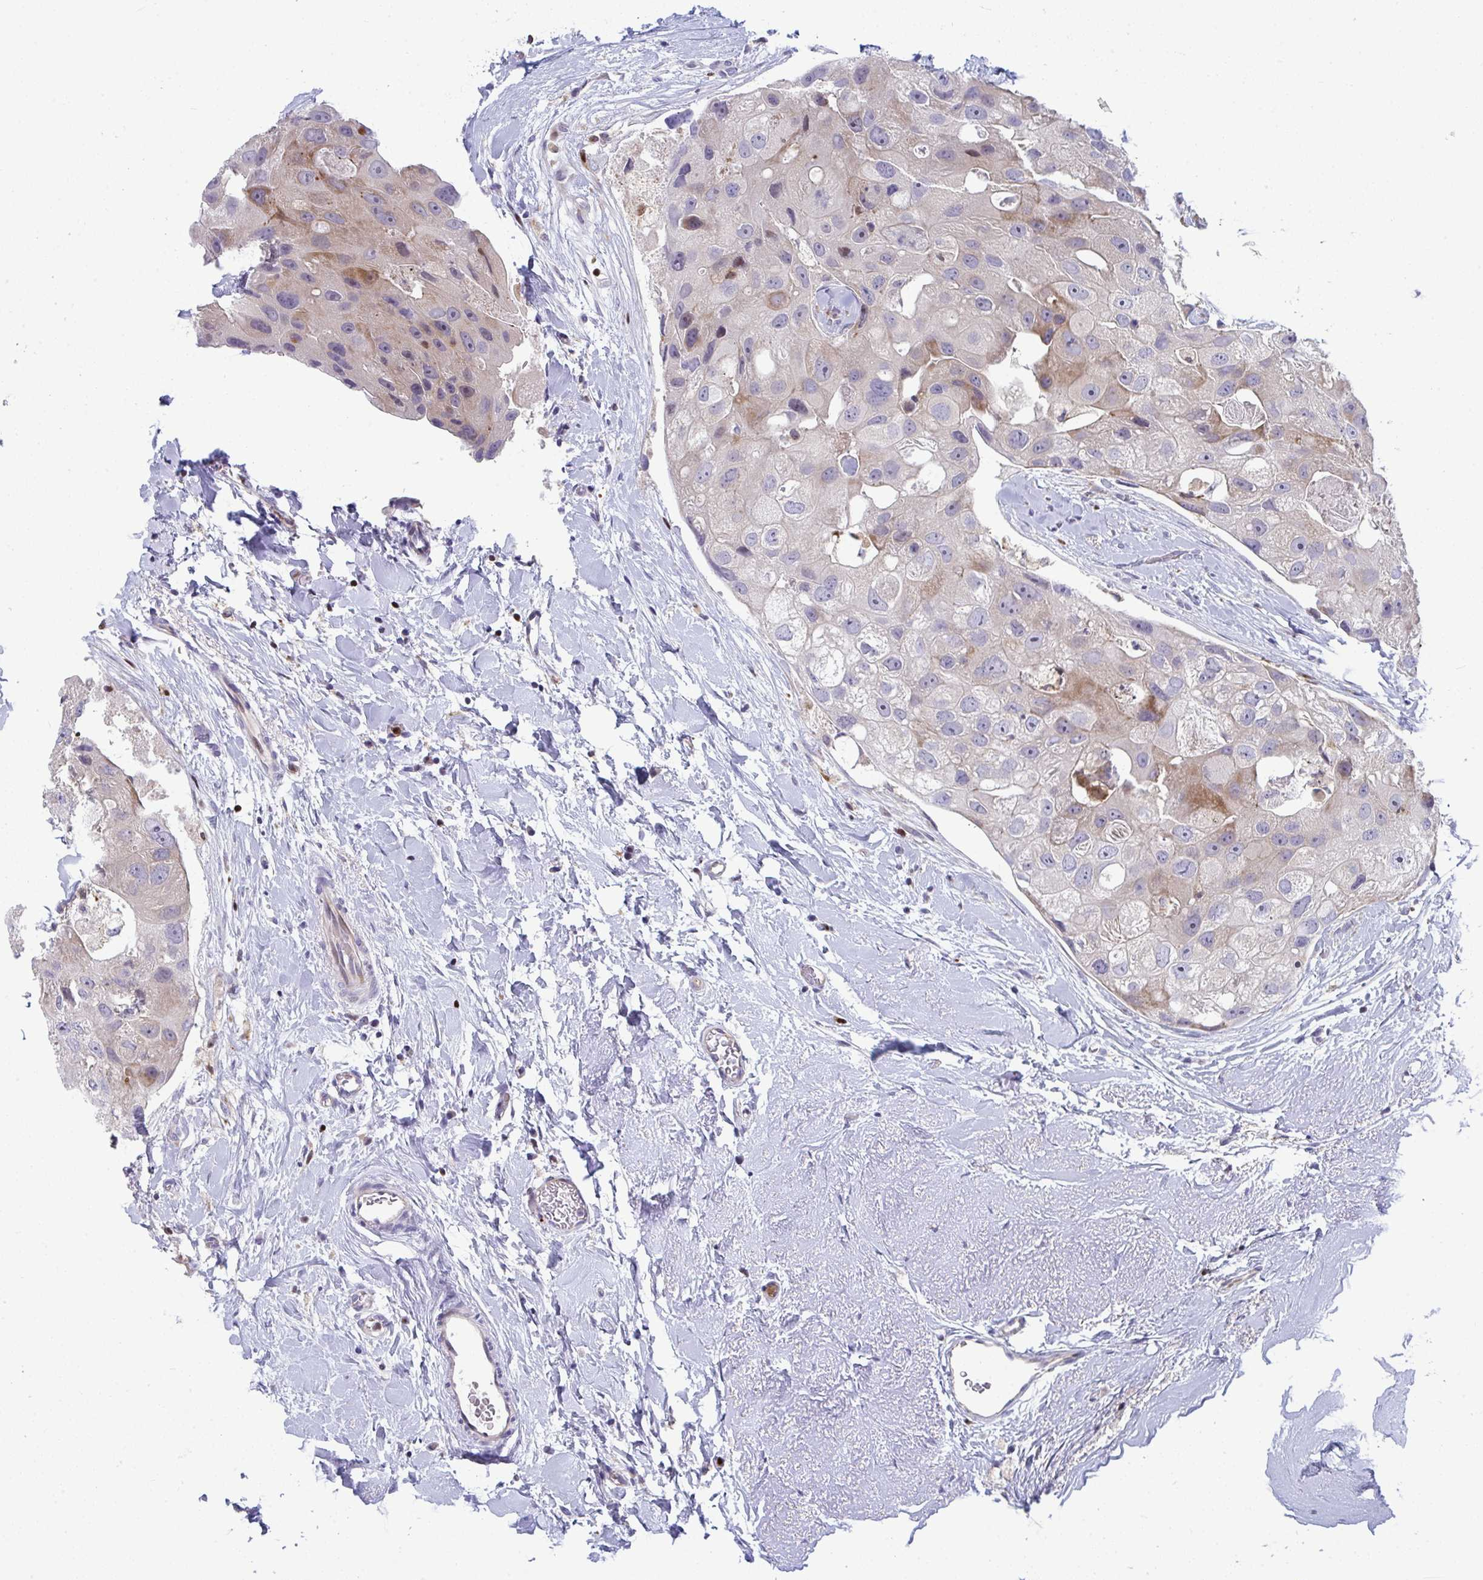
{"staining": {"intensity": "moderate", "quantity": "<25%", "location": "cytoplasmic/membranous"}, "tissue": "breast cancer", "cell_type": "Tumor cells", "image_type": "cancer", "snomed": [{"axis": "morphology", "description": "Duct carcinoma"}, {"axis": "topography", "description": "Breast"}], "caption": "Approximately <25% of tumor cells in human intraductal carcinoma (breast) display moderate cytoplasmic/membranous protein expression as visualized by brown immunohistochemical staining.", "gene": "AOC2", "patient": {"sex": "female", "age": 43}}